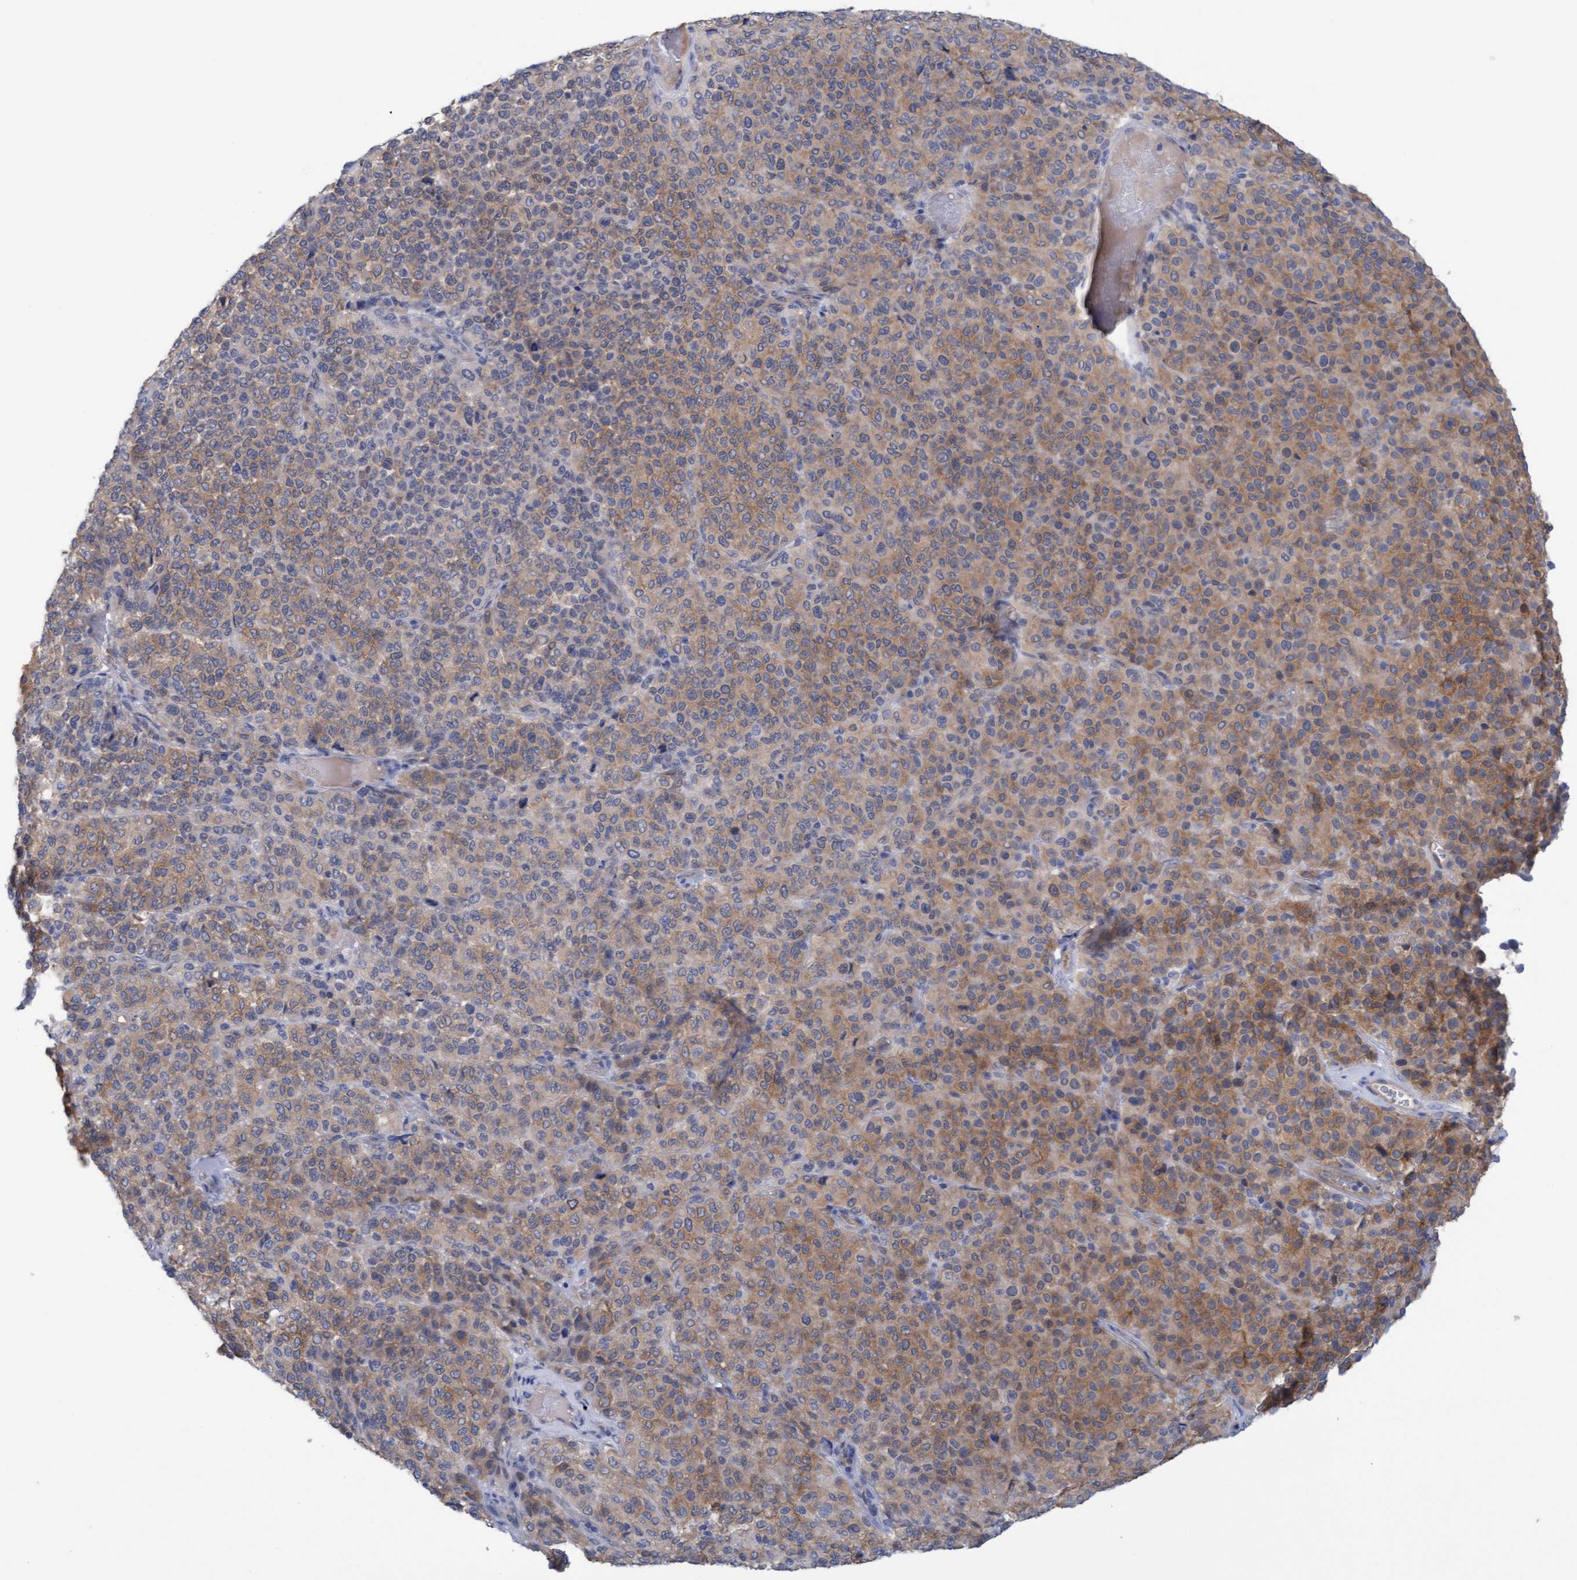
{"staining": {"intensity": "moderate", "quantity": "25%-75%", "location": "cytoplasmic/membranous"}, "tissue": "melanoma", "cell_type": "Tumor cells", "image_type": "cancer", "snomed": [{"axis": "morphology", "description": "Malignant melanoma, Metastatic site"}, {"axis": "topography", "description": "Pancreas"}], "caption": "Immunohistochemistry (DAB) staining of human melanoma demonstrates moderate cytoplasmic/membranous protein positivity in about 25%-75% of tumor cells.", "gene": "STXBP1", "patient": {"sex": "female", "age": 30}}